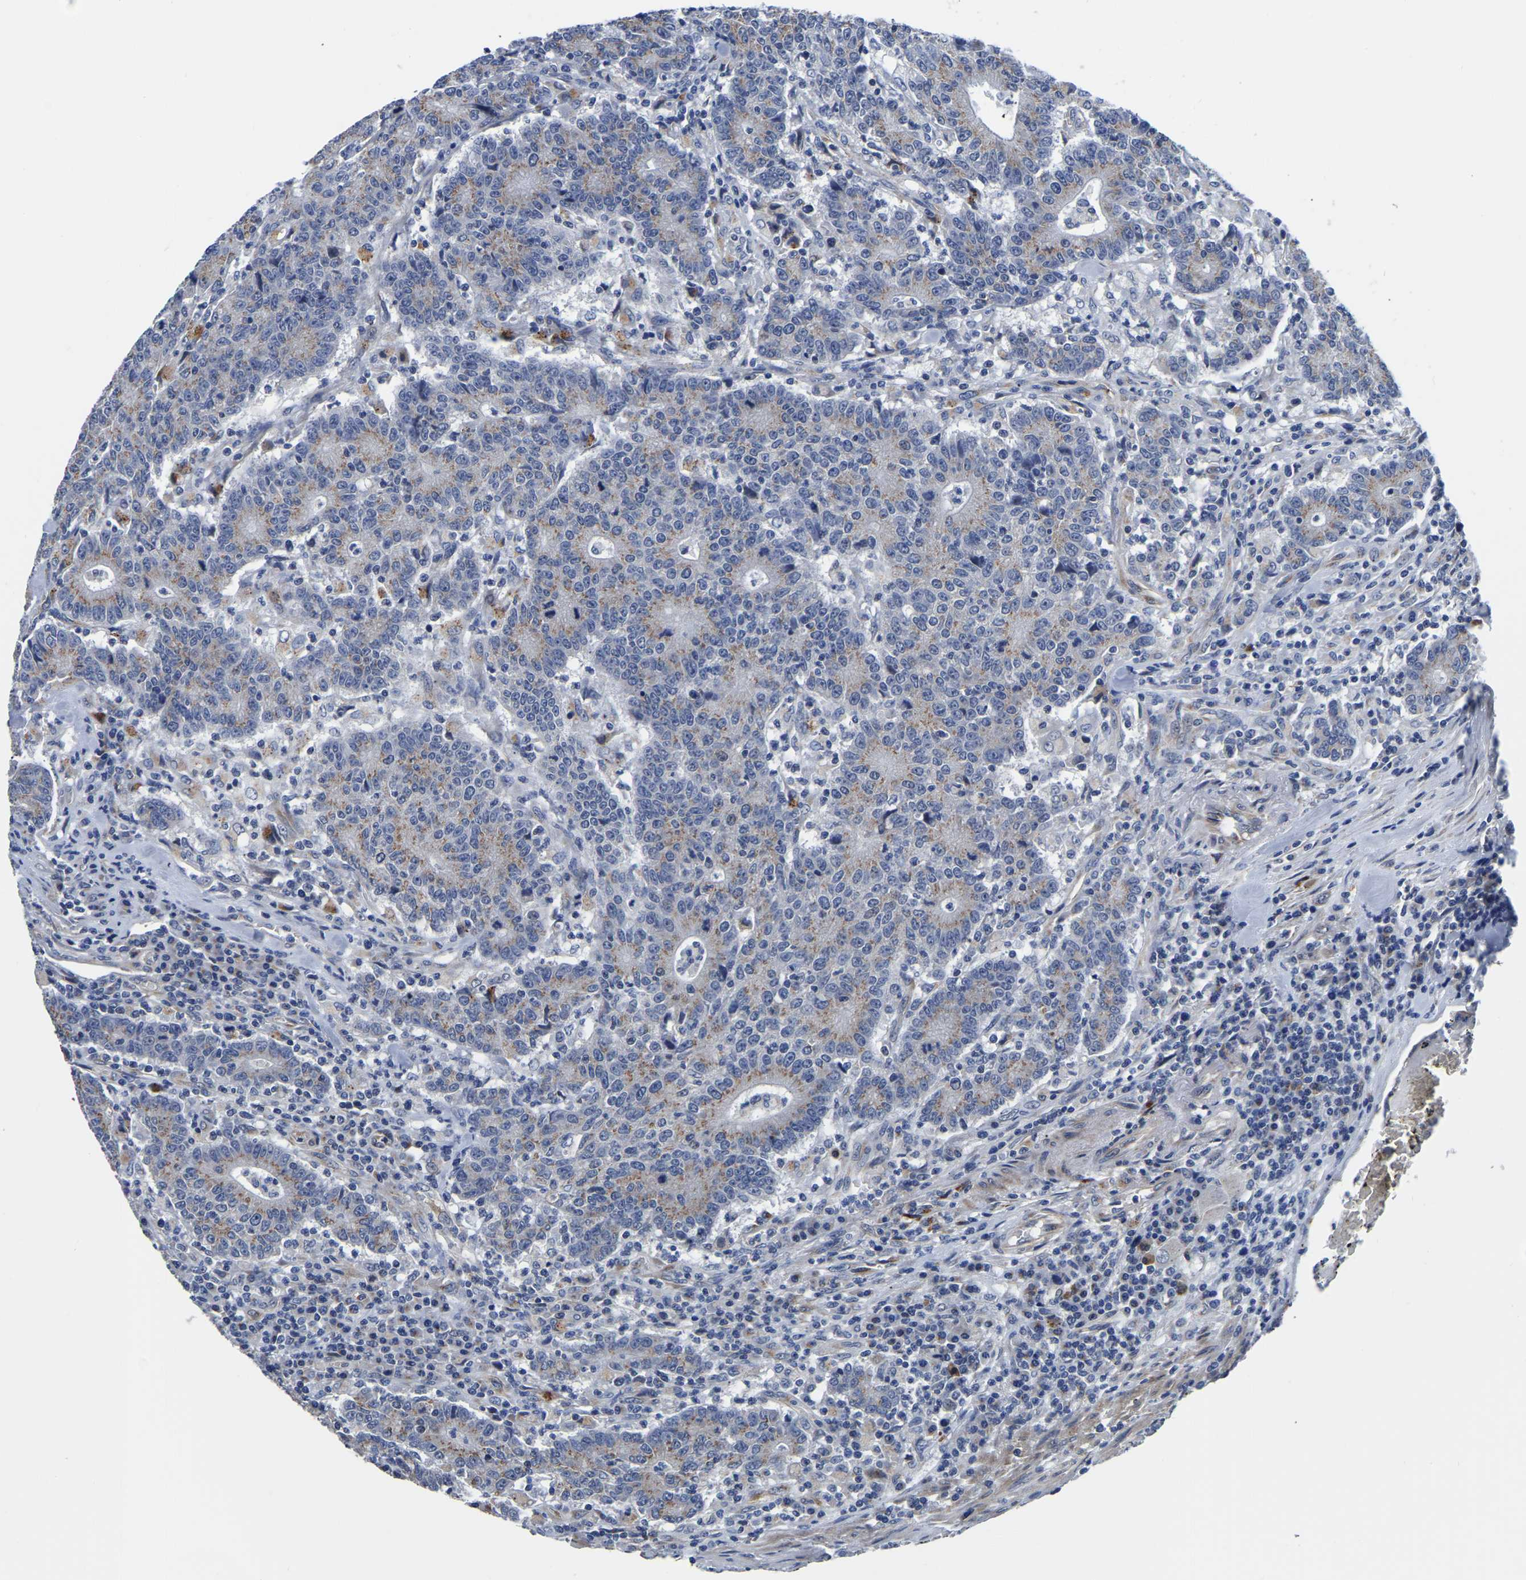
{"staining": {"intensity": "weak", "quantity": ">75%", "location": "cytoplasmic/membranous"}, "tissue": "colorectal cancer", "cell_type": "Tumor cells", "image_type": "cancer", "snomed": [{"axis": "morphology", "description": "Normal tissue, NOS"}, {"axis": "morphology", "description": "Adenocarcinoma, NOS"}, {"axis": "topography", "description": "Colon"}], "caption": "A brown stain labels weak cytoplasmic/membranous staining of a protein in human colorectal cancer tumor cells. (brown staining indicates protein expression, while blue staining denotes nuclei).", "gene": "PDLIM7", "patient": {"sex": "female", "age": 75}}